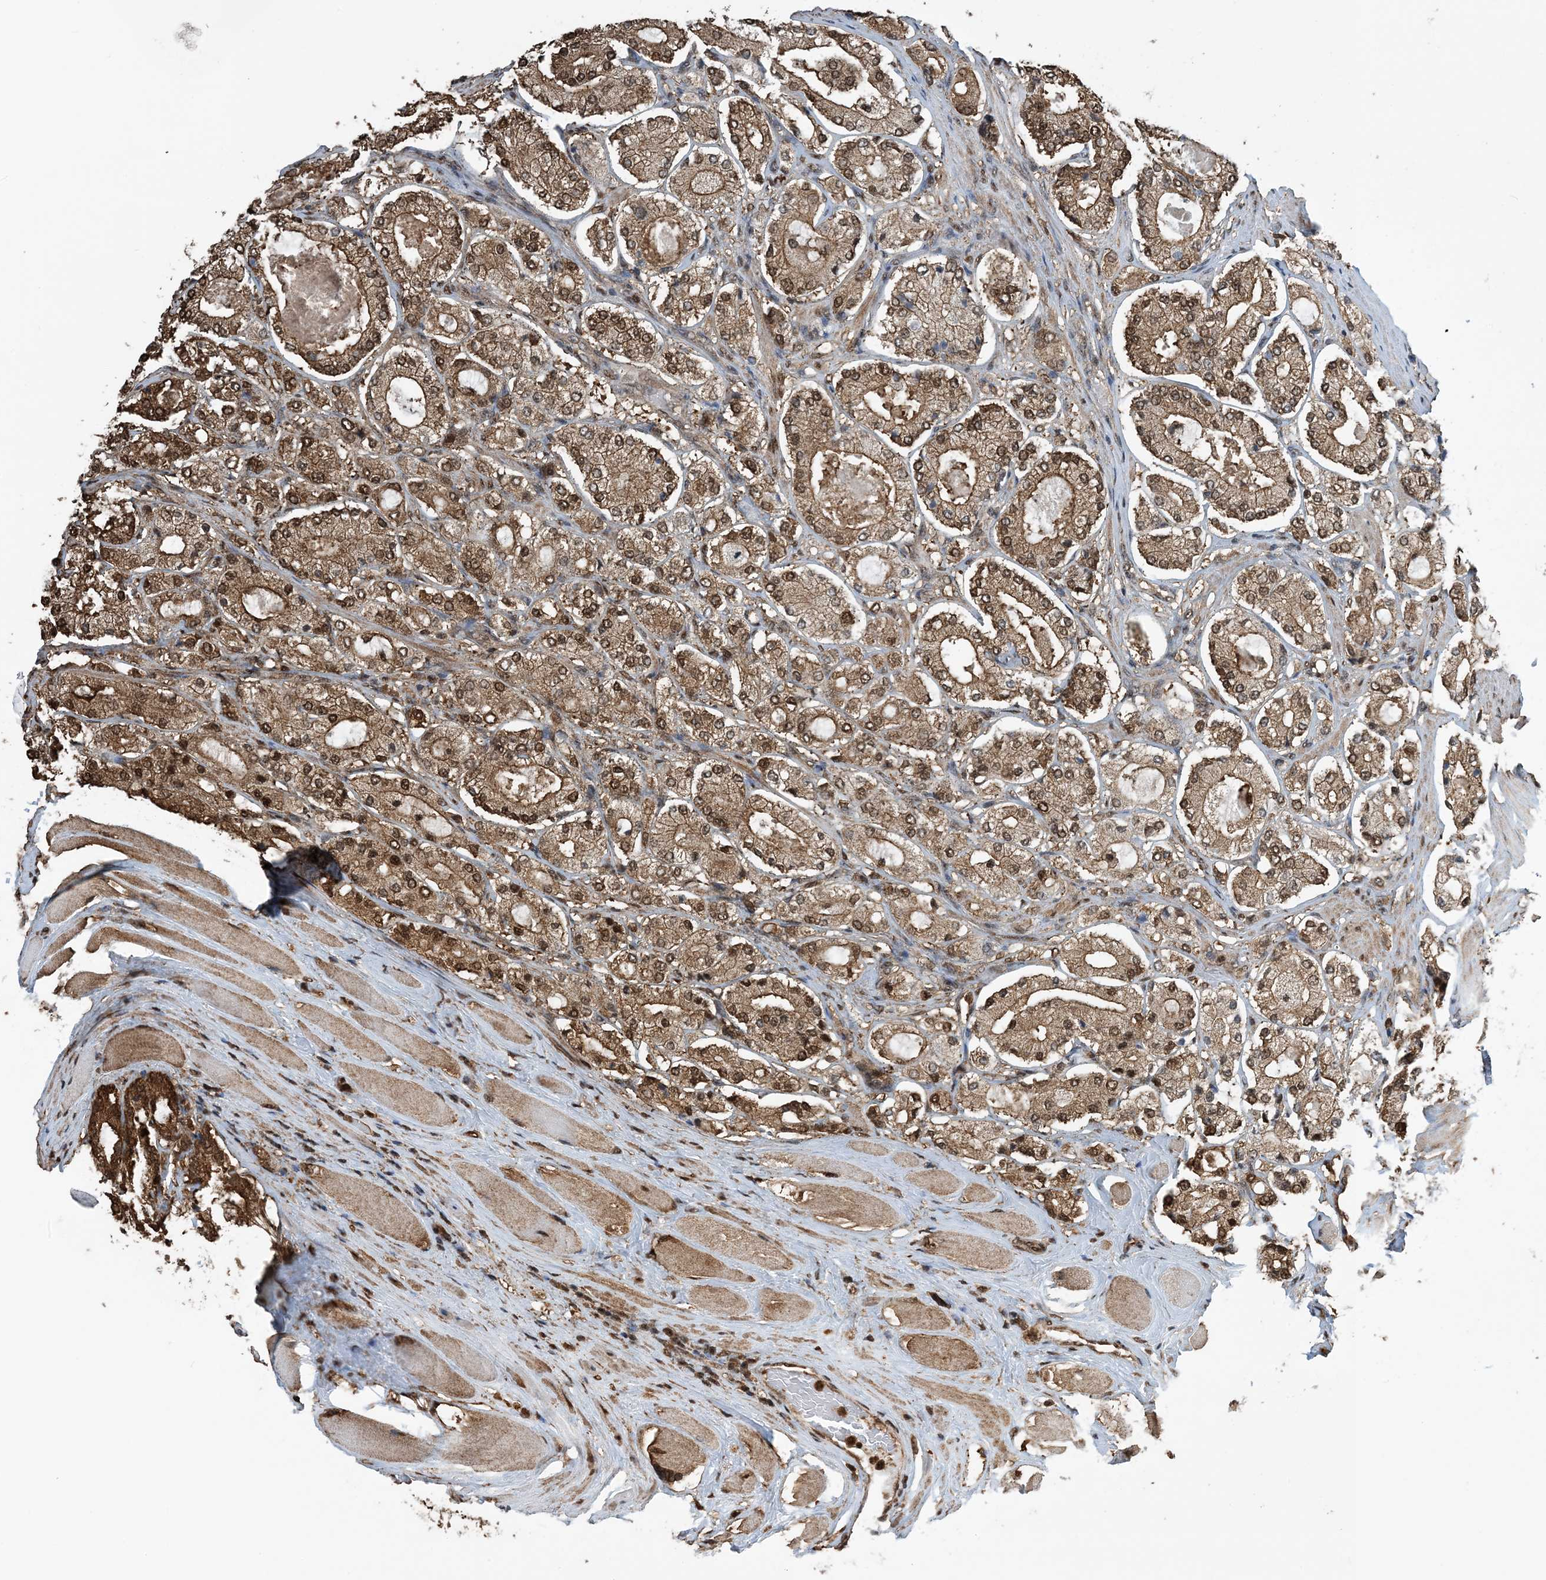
{"staining": {"intensity": "strong", "quantity": ">75%", "location": "cytoplasmic/membranous,nuclear"}, "tissue": "prostate cancer", "cell_type": "Tumor cells", "image_type": "cancer", "snomed": [{"axis": "morphology", "description": "Adenocarcinoma, High grade"}, {"axis": "topography", "description": "Prostate"}], "caption": "Brown immunohistochemical staining in human prostate high-grade adenocarcinoma displays strong cytoplasmic/membranous and nuclear expression in about >75% of tumor cells. The staining is performed using DAB brown chromogen to label protein expression. The nuclei are counter-stained blue using hematoxylin.", "gene": "HSPA1A", "patient": {"sex": "male", "age": 65}}